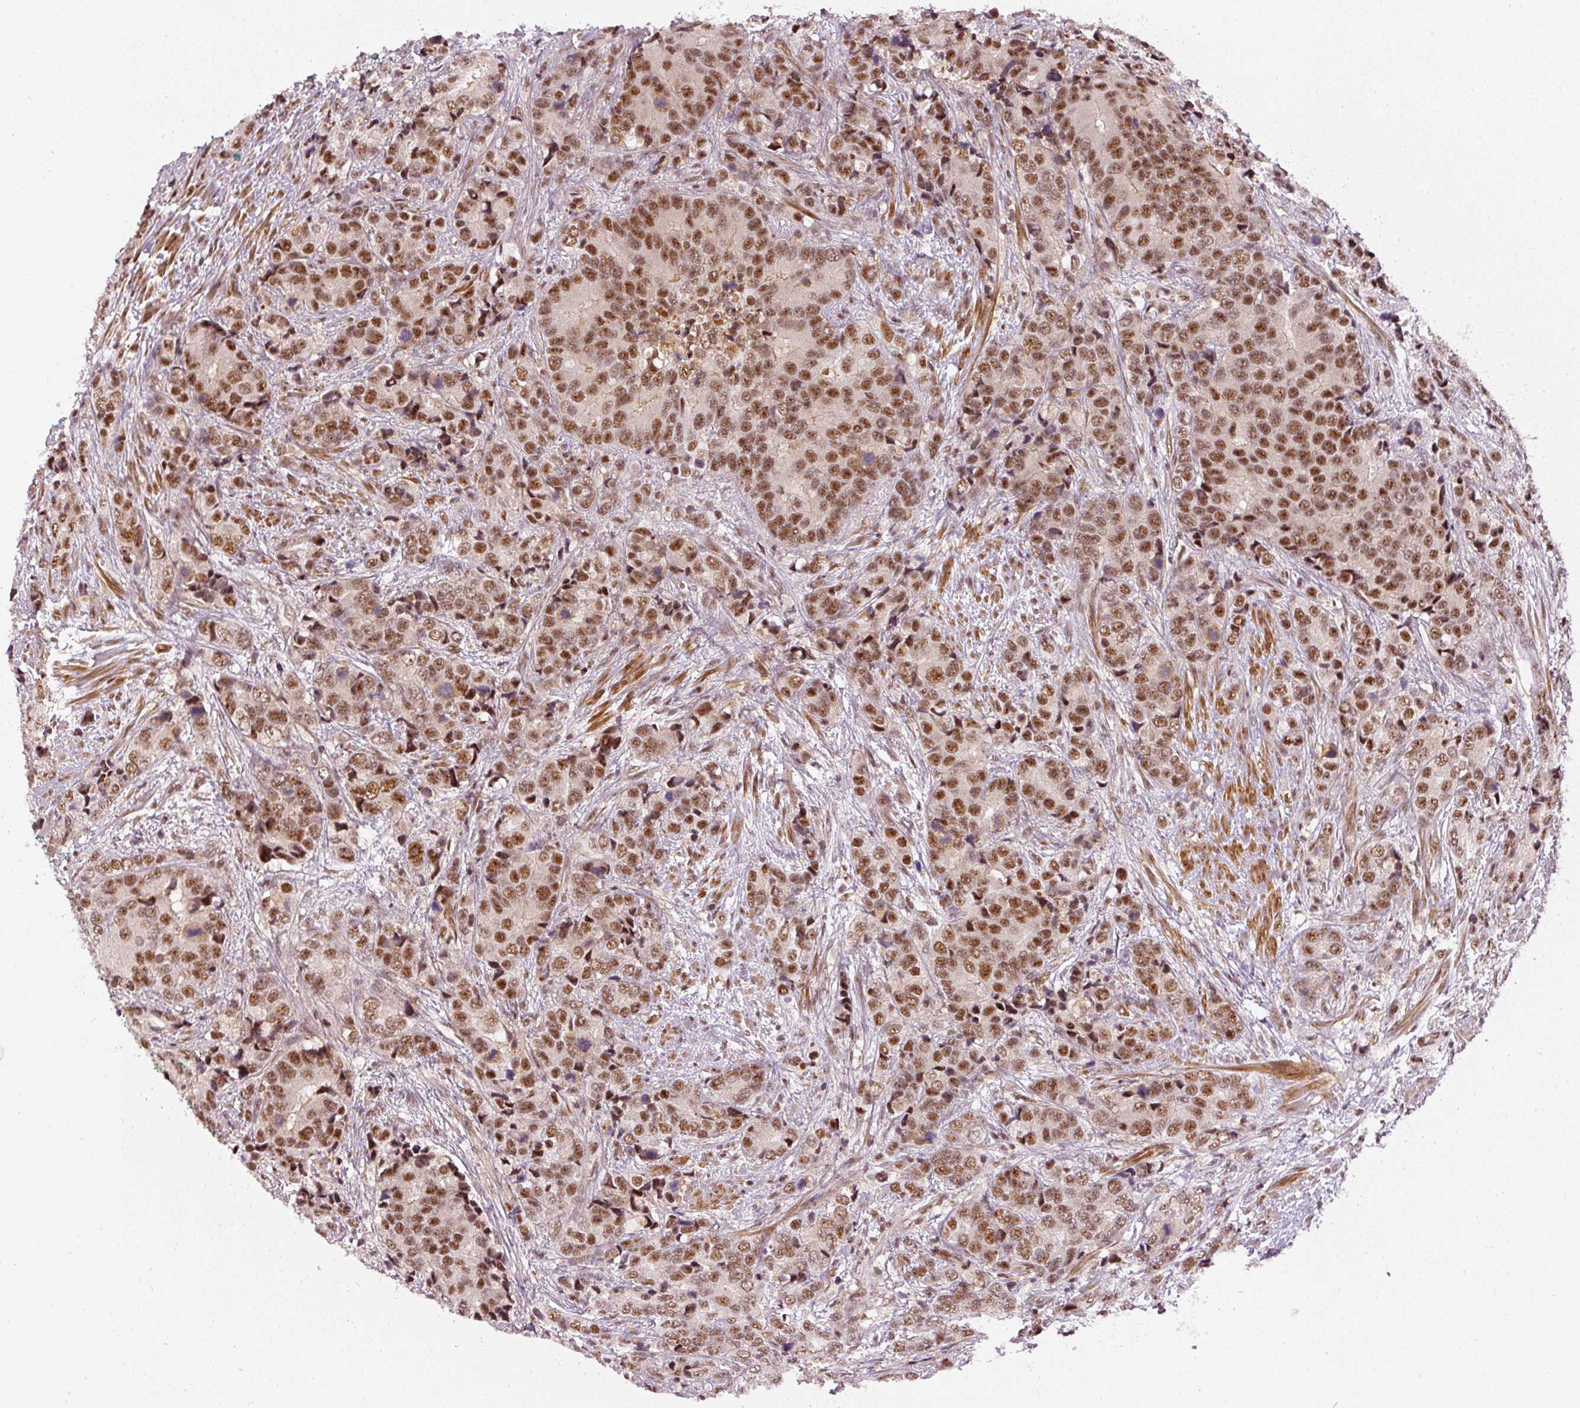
{"staining": {"intensity": "strong", "quantity": ">75%", "location": "nuclear"}, "tissue": "prostate cancer", "cell_type": "Tumor cells", "image_type": "cancer", "snomed": [{"axis": "morphology", "description": "Adenocarcinoma, High grade"}, {"axis": "topography", "description": "Prostate"}], "caption": "The photomicrograph exhibits immunohistochemical staining of high-grade adenocarcinoma (prostate). There is strong nuclear expression is identified in about >75% of tumor cells. (Brightfield microscopy of DAB IHC at high magnification).", "gene": "THOC6", "patient": {"sex": "male", "age": 62}}